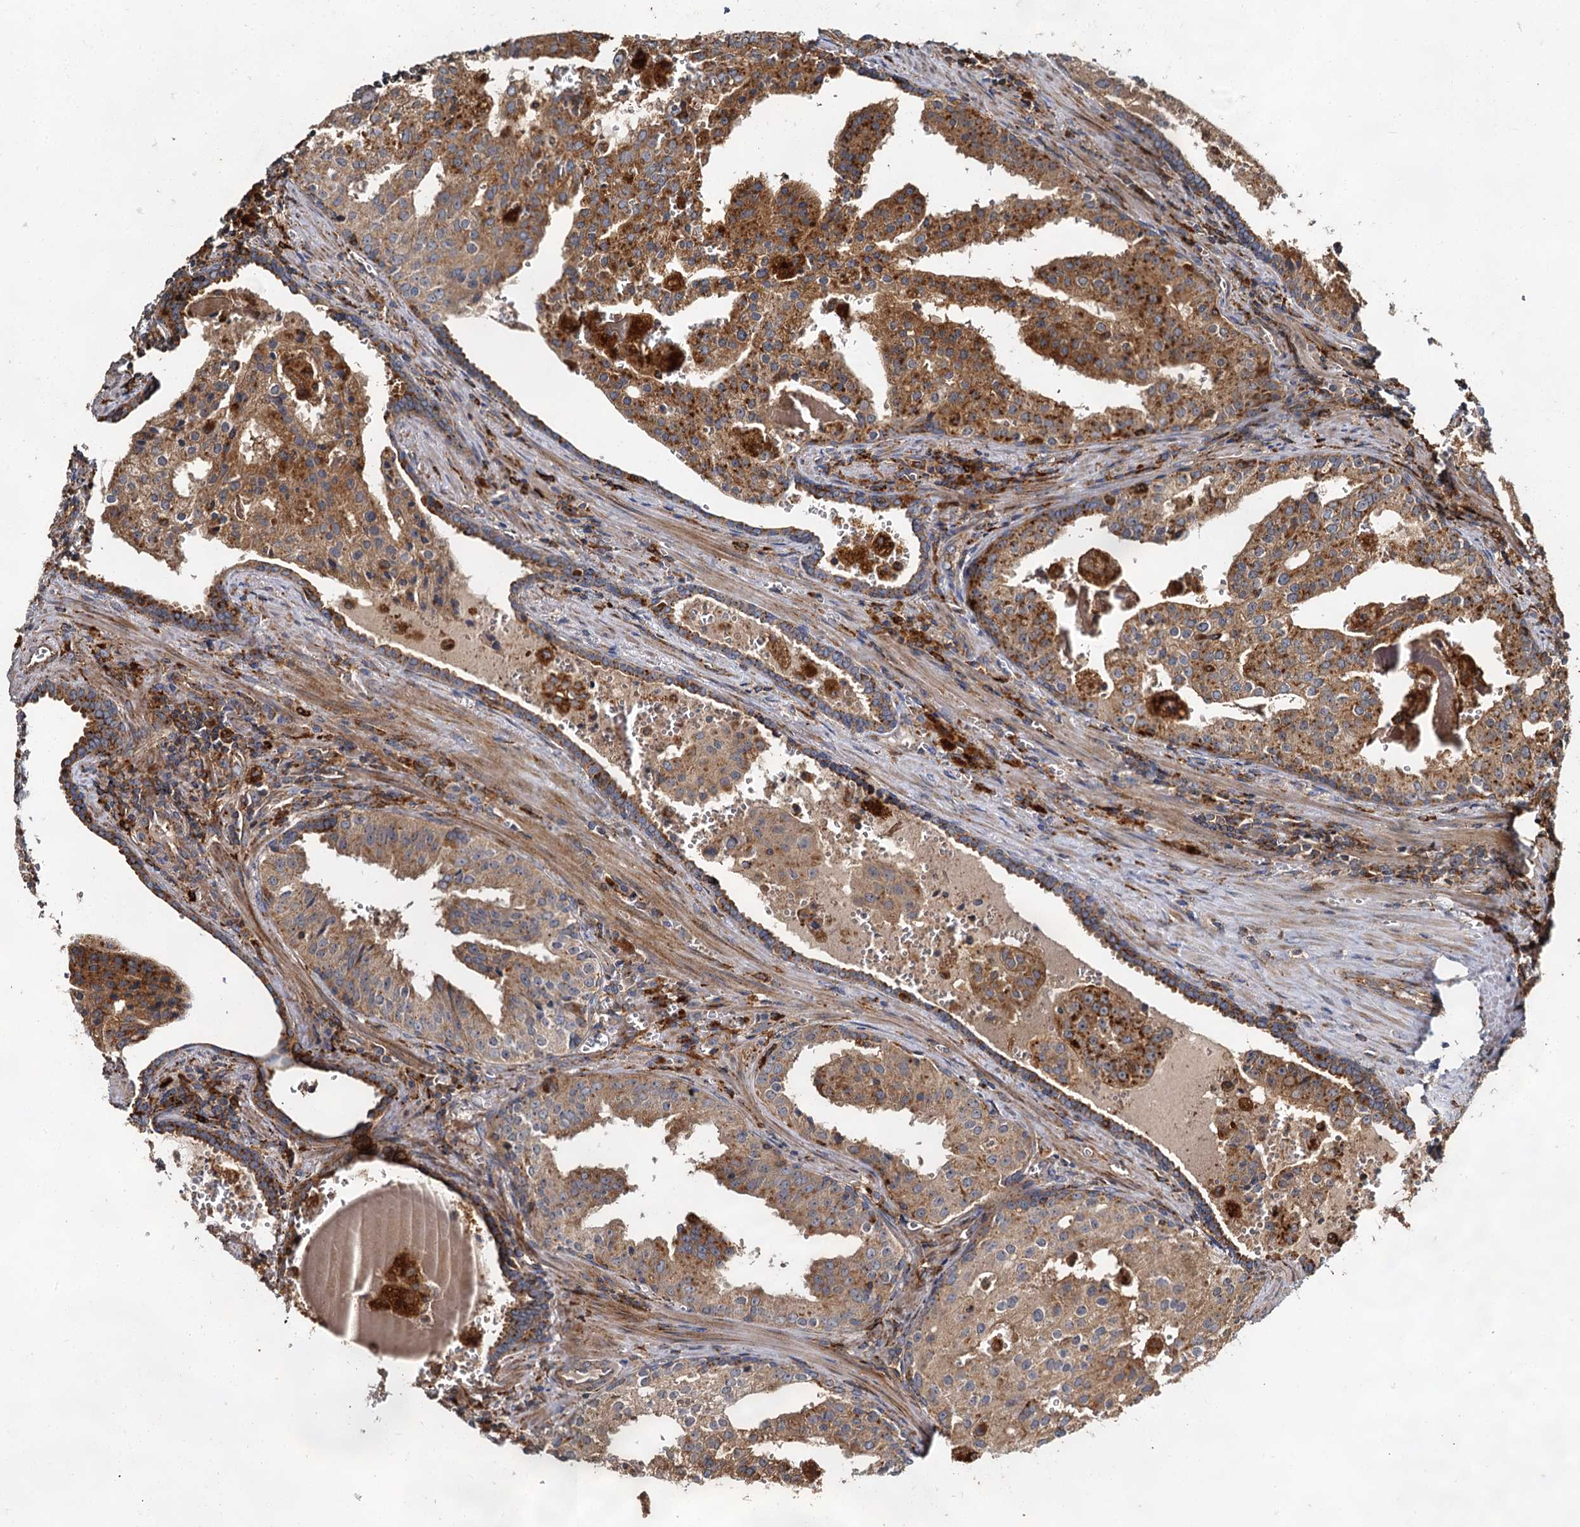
{"staining": {"intensity": "moderate", "quantity": ">75%", "location": "cytoplasmic/membranous"}, "tissue": "prostate cancer", "cell_type": "Tumor cells", "image_type": "cancer", "snomed": [{"axis": "morphology", "description": "Adenocarcinoma, High grade"}, {"axis": "topography", "description": "Prostate"}], "caption": "A high-resolution image shows IHC staining of prostate cancer (high-grade adenocarcinoma), which demonstrates moderate cytoplasmic/membranous expression in about >75% of tumor cells.", "gene": "WDR73", "patient": {"sex": "male", "age": 68}}